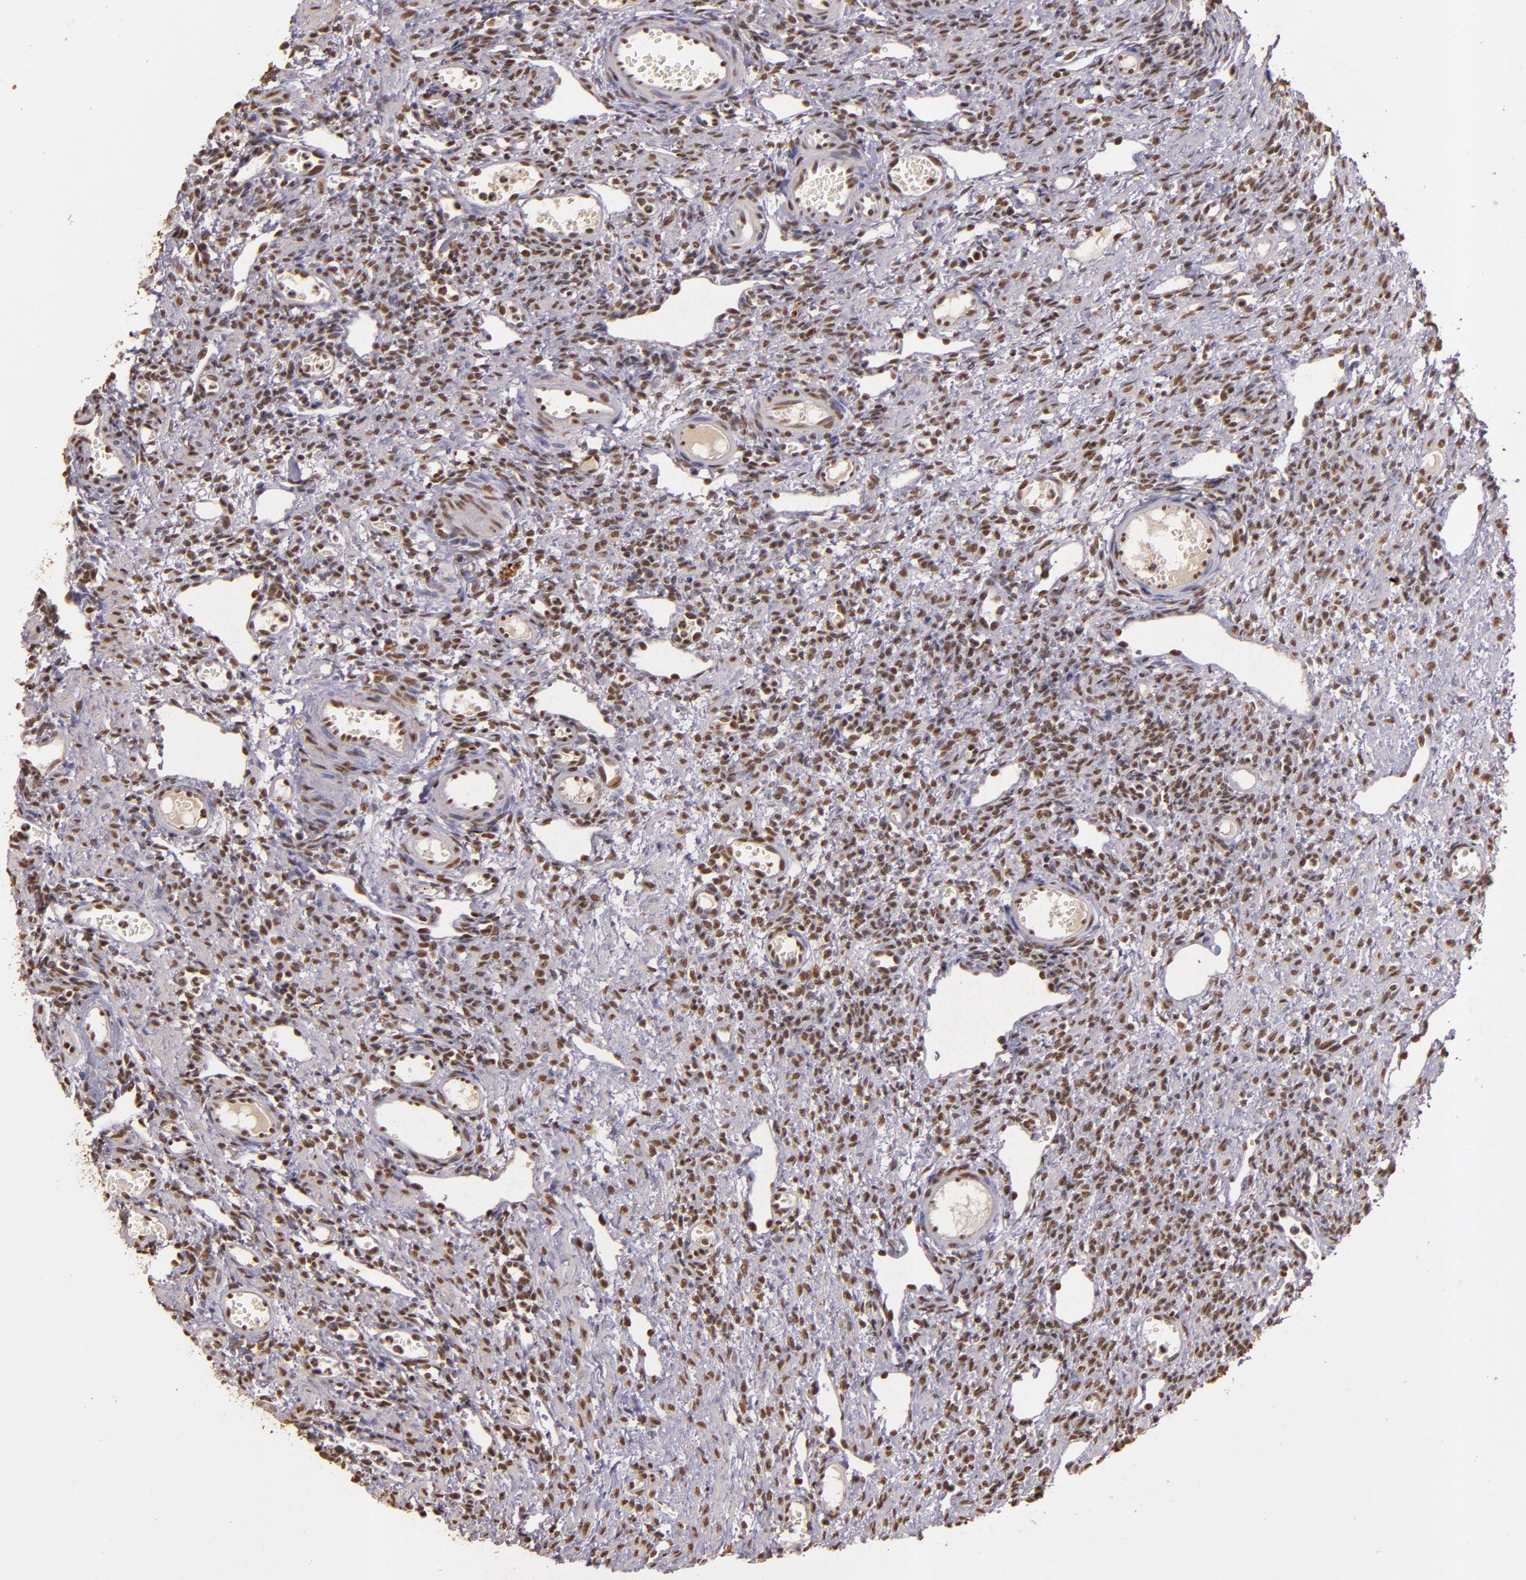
{"staining": {"intensity": "moderate", "quantity": ">75%", "location": "nuclear"}, "tissue": "ovary", "cell_type": "Follicle cells", "image_type": "normal", "snomed": [{"axis": "morphology", "description": "Normal tissue, NOS"}, {"axis": "topography", "description": "Ovary"}], "caption": "Approximately >75% of follicle cells in unremarkable ovary demonstrate moderate nuclear protein expression as visualized by brown immunohistochemical staining.", "gene": "CBX3", "patient": {"sex": "female", "age": 33}}